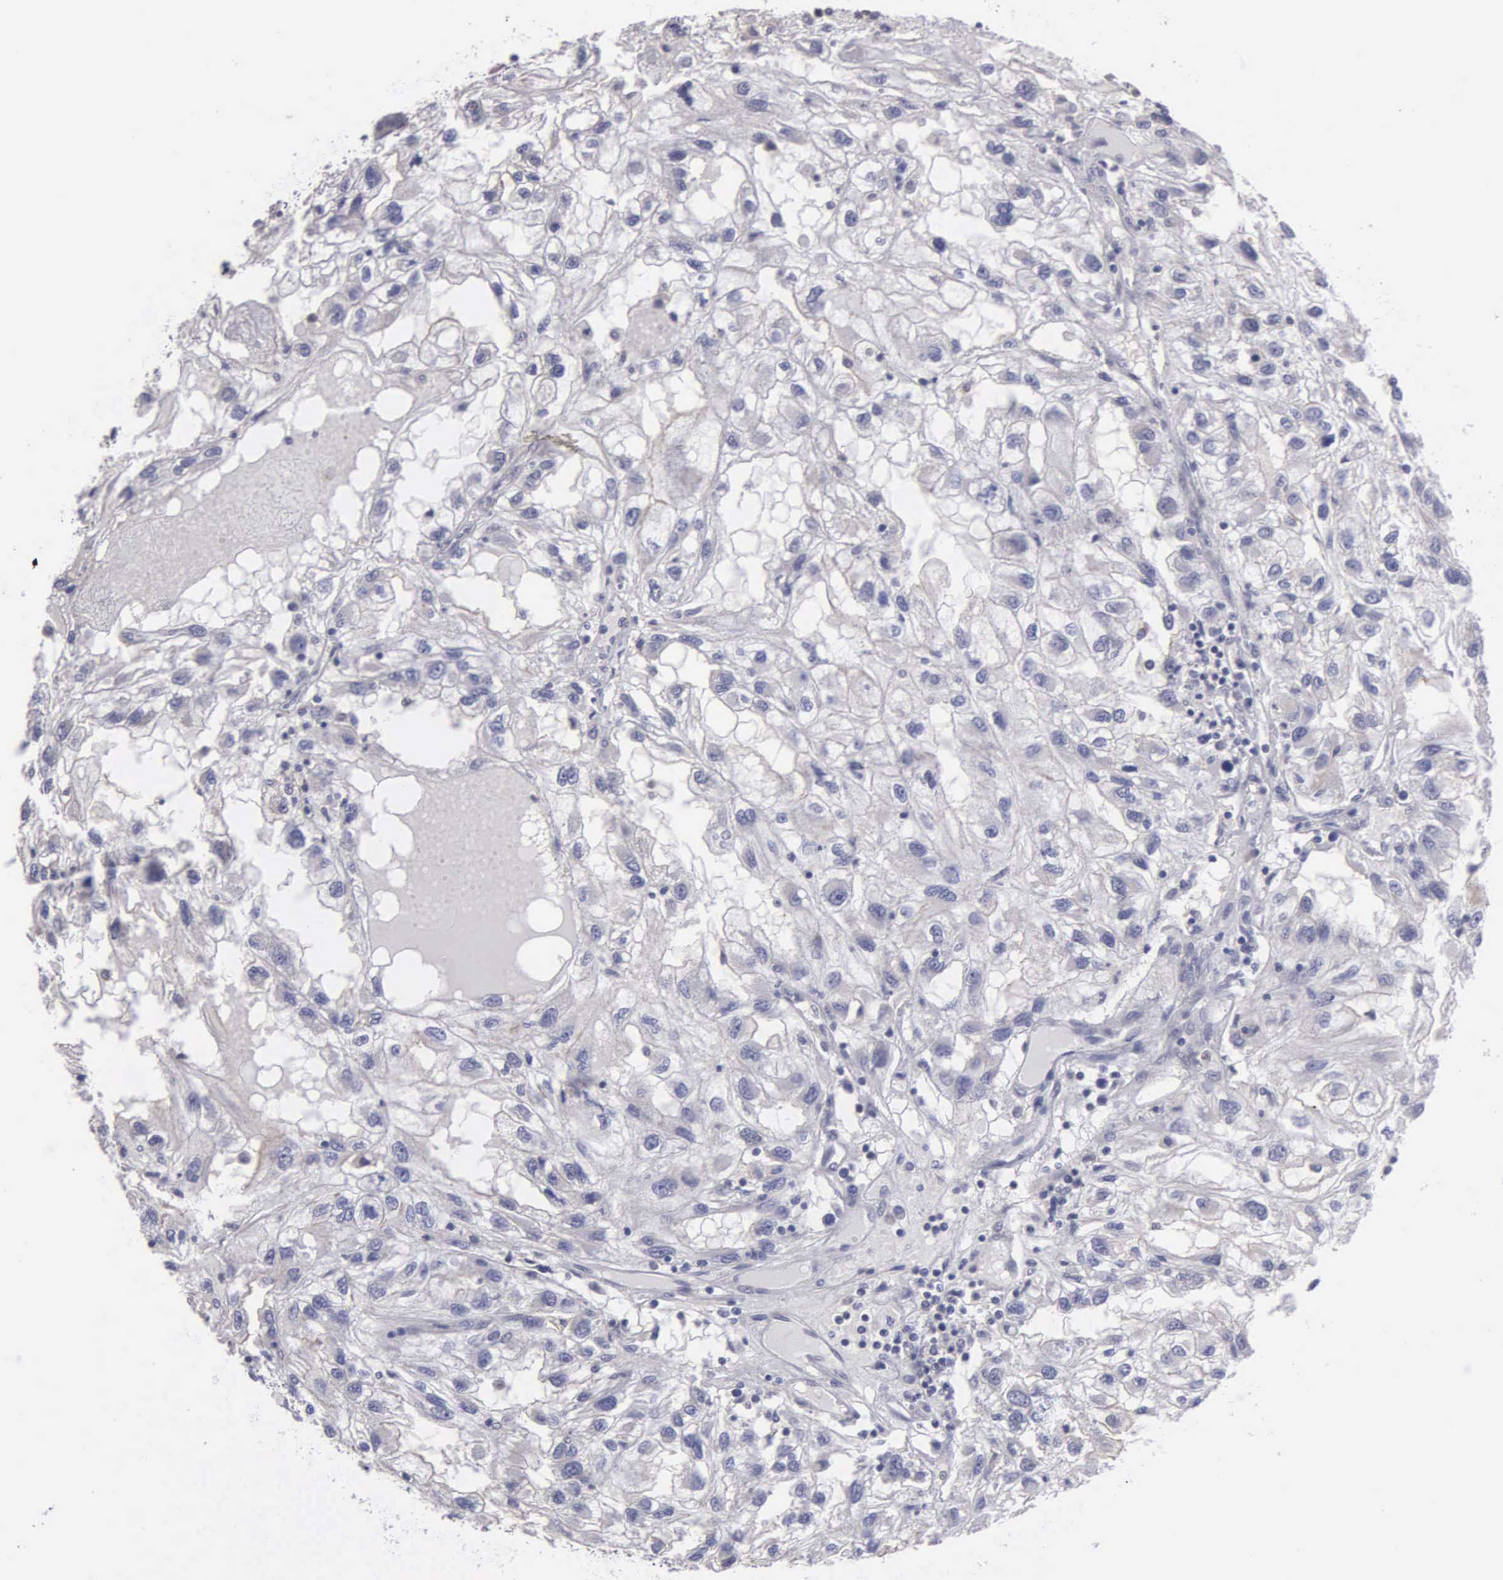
{"staining": {"intensity": "negative", "quantity": "none", "location": "none"}, "tissue": "renal cancer", "cell_type": "Tumor cells", "image_type": "cancer", "snomed": [{"axis": "morphology", "description": "Normal tissue, NOS"}, {"axis": "morphology", "description": "Adenocarcinoma, NOS"}, {"axis": "topography", "description": "Kidney"}], "caption": "This micrograph is of renal cancer stained with IHC to label a protein in brown with the nuclei are counter-stained blue. There is no expression in tumor cells.", "gene": "BRD1", "patient": {"sex": "male", "age": 71}}